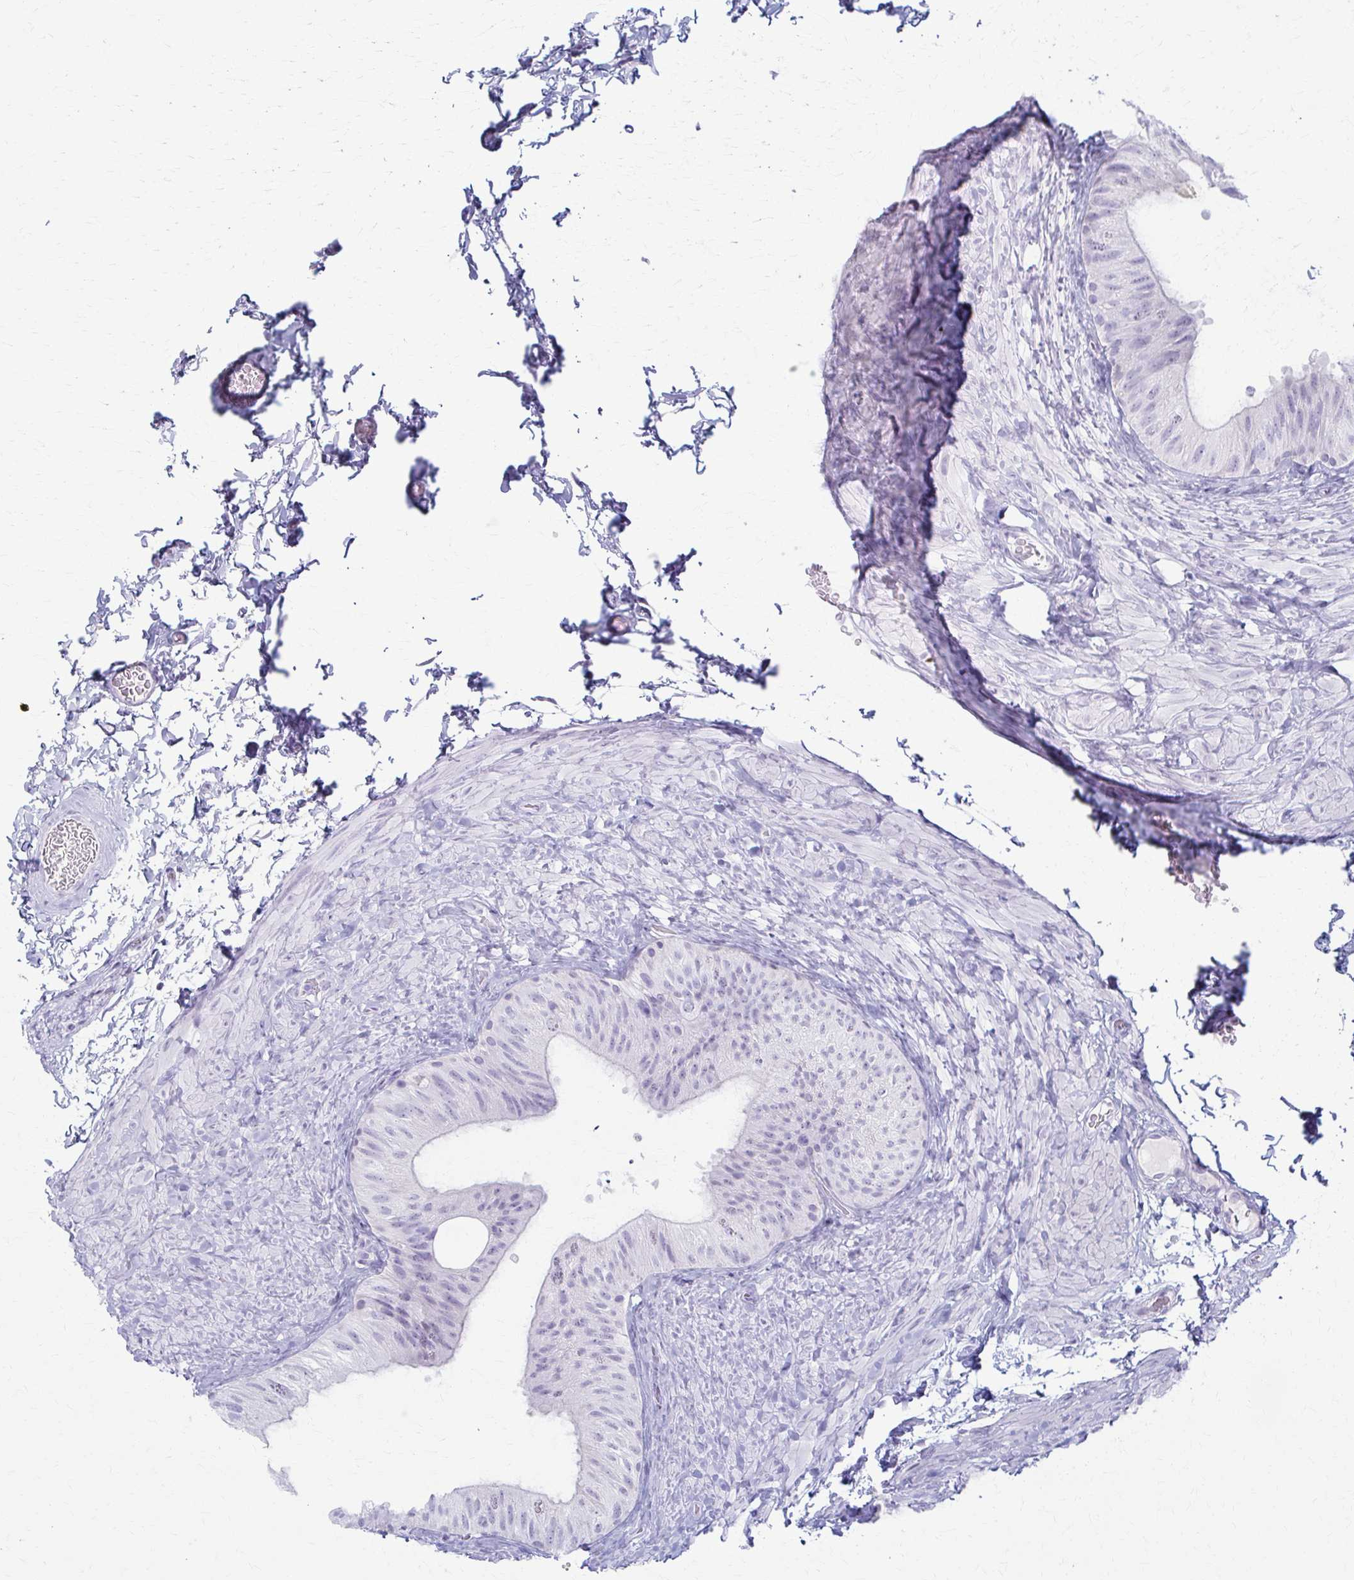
{"staining": {"intensity": "negative", "quantity": "none", "location": "none"}, "tissue": "epididymis", "cell_type": "Glandular cells", "image_type": "normal", "snomed": [{"axis": "morphology", "description": "Normal tissue, NOS"}, {"axis": "topography", "description": "Epididymis, spermatic cord, NOS"}, {"axis": "topography", "description": "Epididymis"}], "caption": "DAB (3,3'-diaminobenzidine) immunohistochemical staining of benign epididymis reveals no significant staining in glandular cells.", "gene": "LDLRAP1", "patient": {"sex": "male", "age": 31}}